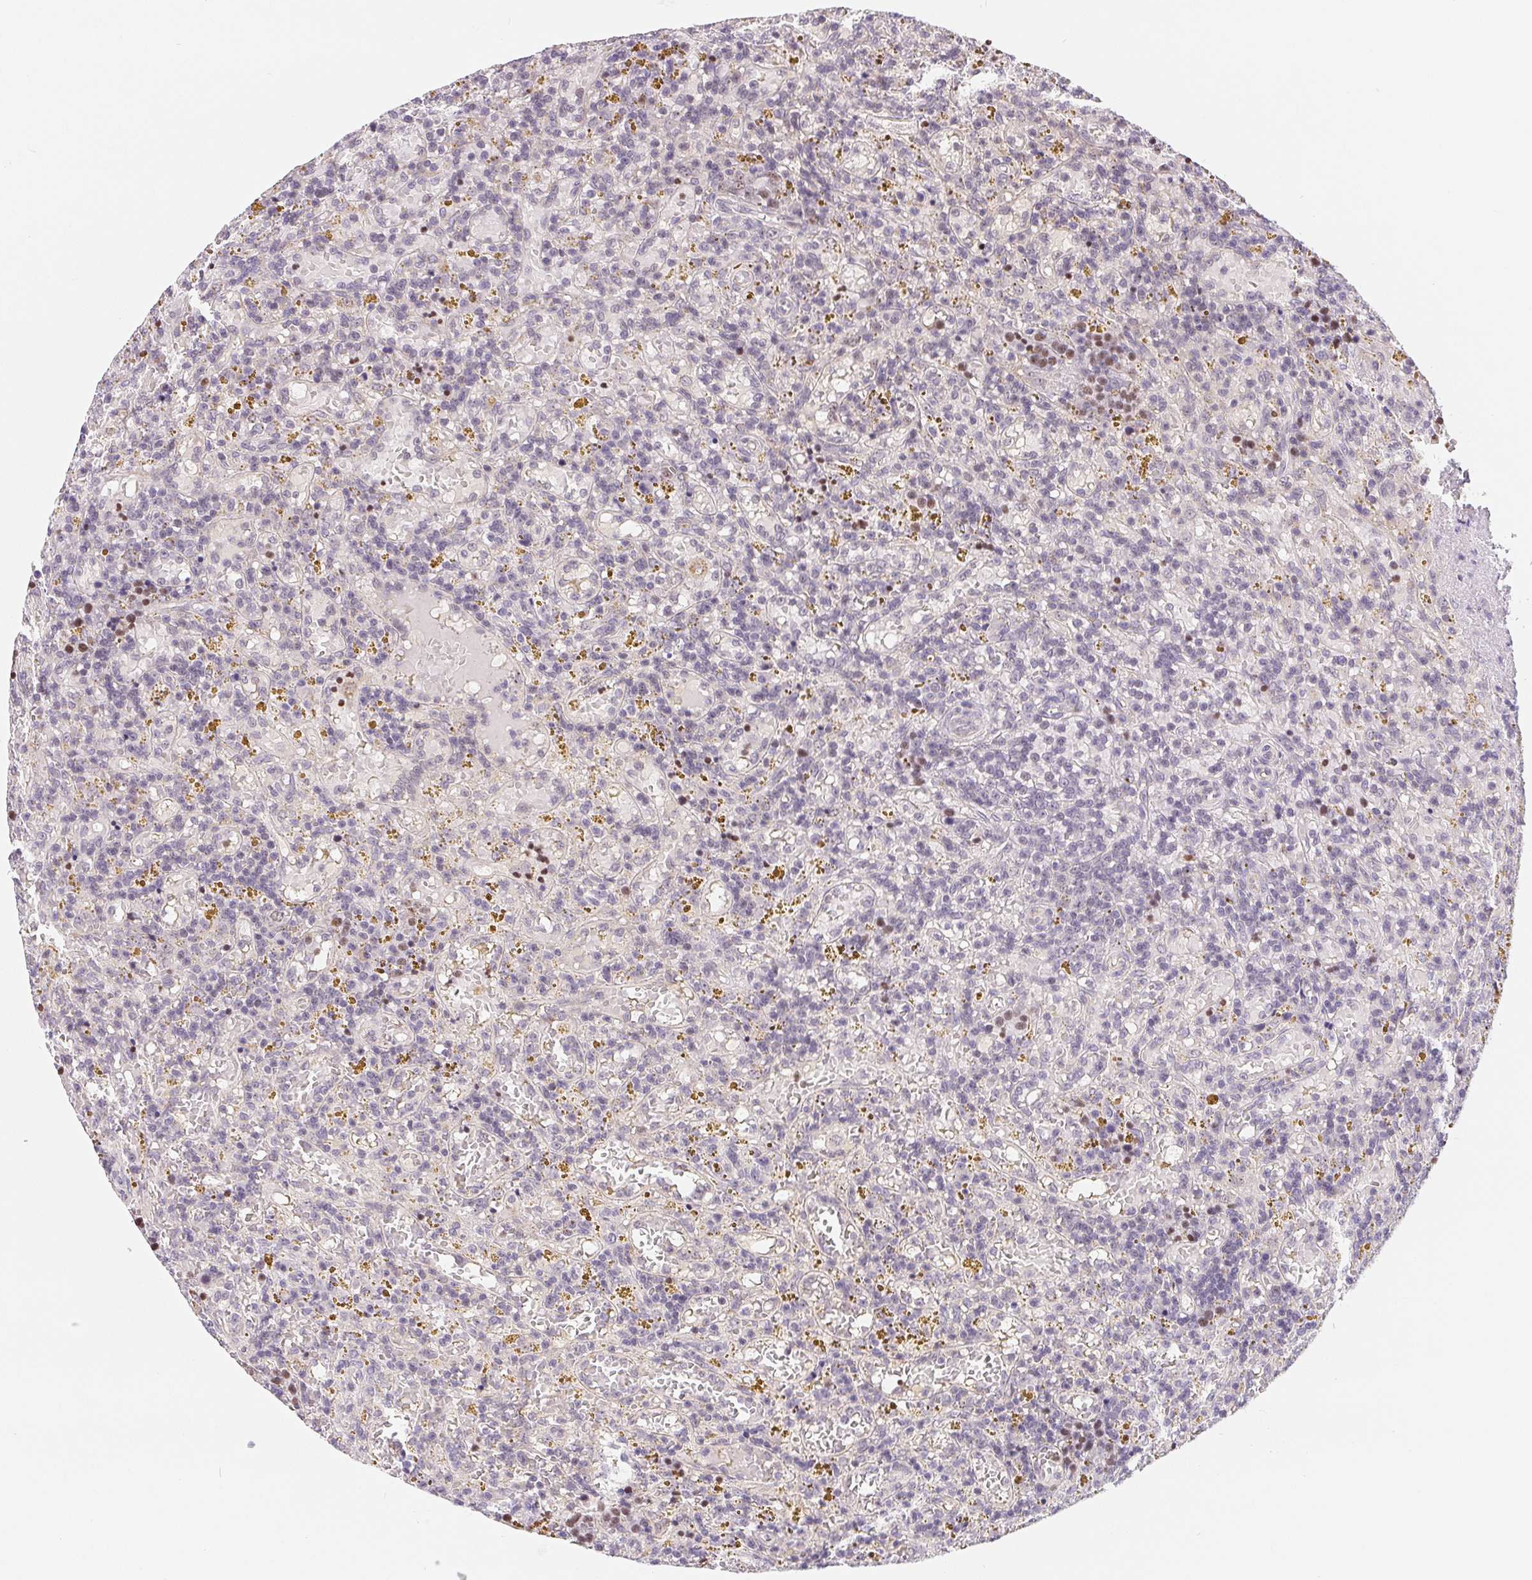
{"staining": {"intensity": "negative", "quantity": "none", "location": "none"}, "tissue": "lymphoma", "cell_type": "Tumor cells", "image_type": "cancer", "snomed": [{"axis": "morphology", "description": "Malignant lymphoma, non-Hodgkin's type, Low grade"}, {"axis": "topography", "description": "Spleen"}], "caption": "A micrograph of low-grade malignant lymphoma, non-Hodgkin's type stained for a protein shows no brown staining in tumor cells.", "gene": "LCA5L", "patient": {"sex": "female", "age": 65}}